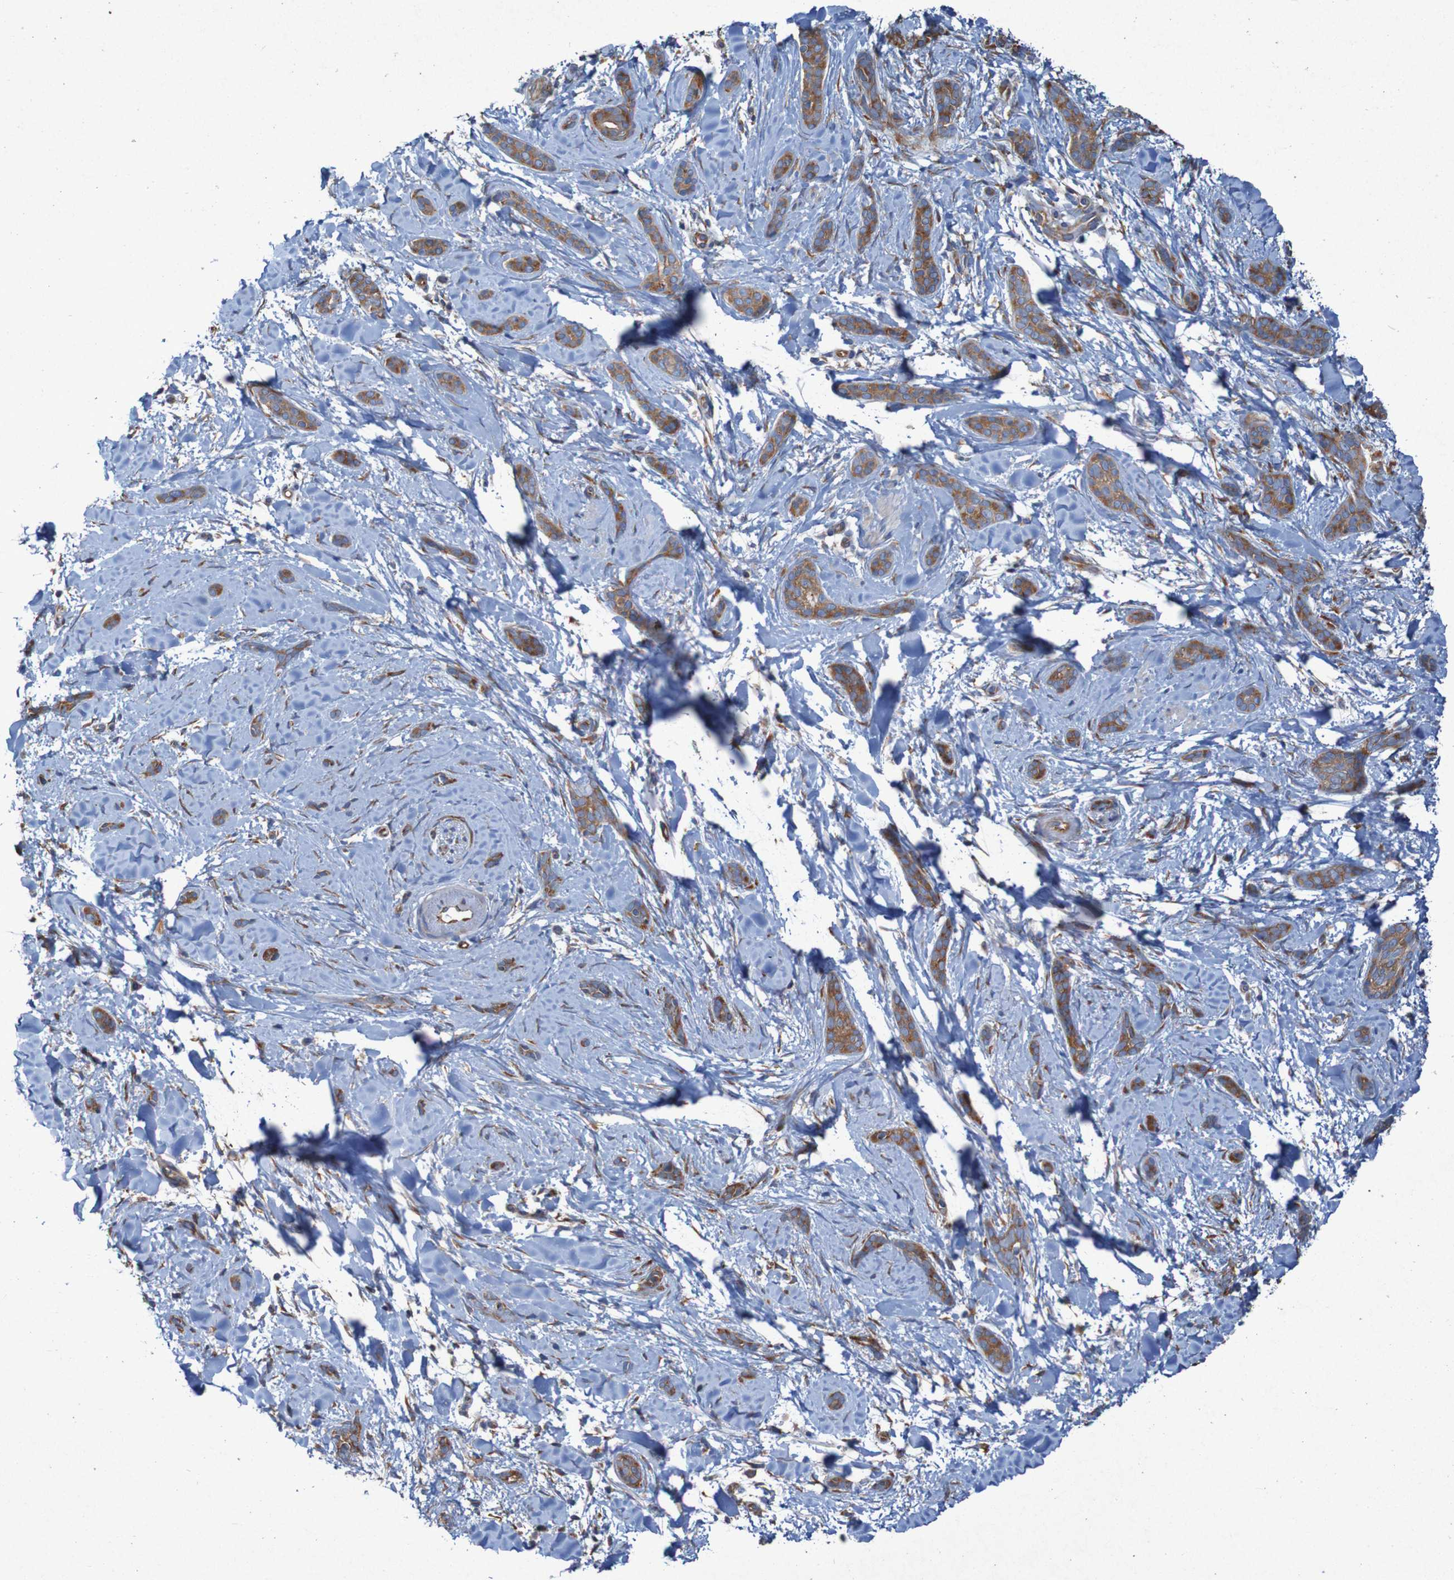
{"staining": {"intensity": "moderate", "quantity": ">75%", "location": "cytoplasmic/membranous"}, "tissue": "skin cancer", "cell_type": "Tumor cells", "image_type": "cancer", "snomed": [{"axis": "morphology", "description": "Basal cell carcinoma"}, {"axis": "morphology", "description": "Adnexal tumor, benign"}, {"axis": "topography", "description": "Skin"}], "caption": "Human basal cell carcinoma (skin) stained with a brown dye demonstrates moderate cytoplasmic/membranous positive positivity in approximately >75% of tumor cells.", "gene": "RPL10", "patient": {"sex": "female", "age": 42}}